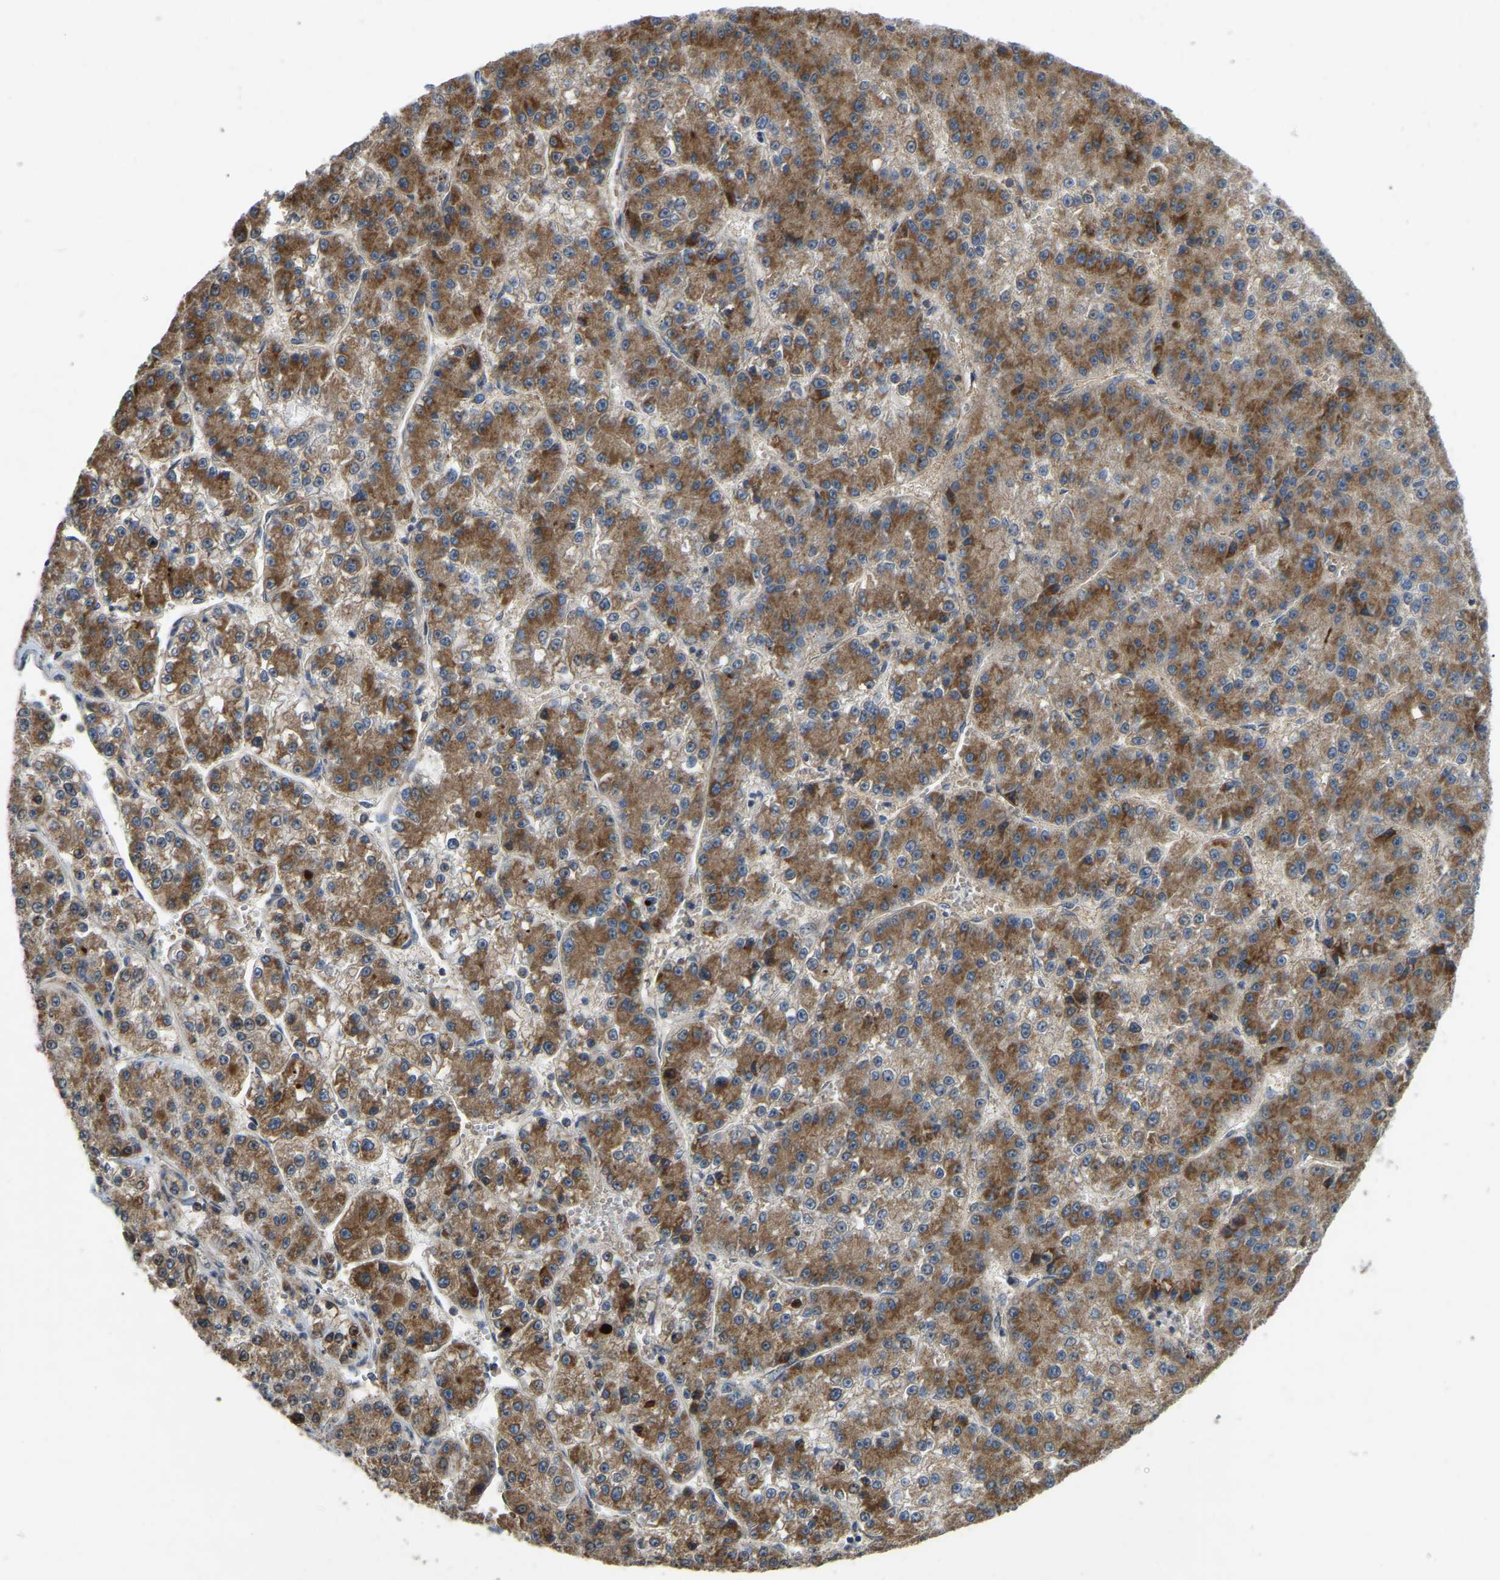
{"staining": {"intensity": "moderate", "quantity": ">75%", "location": "cytoplasmic/membranous"}, "tissue": "liver cancer", "cell_type": "Tumor cells", "image_type": "cancer", "snomed": [{"axis": "morphology", "description": "Carcinoma, Hepatocellular, NOS"}, {"axis": "topography", "description": "Liver"}], "caption": "Liver cancer stained with immunohistochemistry (IHC) shows moderate cytoplasmic/membranous staining in approximately >75% of tumor cells.", "gene": "C21orf91", "patient": {"sex": "female", "age": 73}}